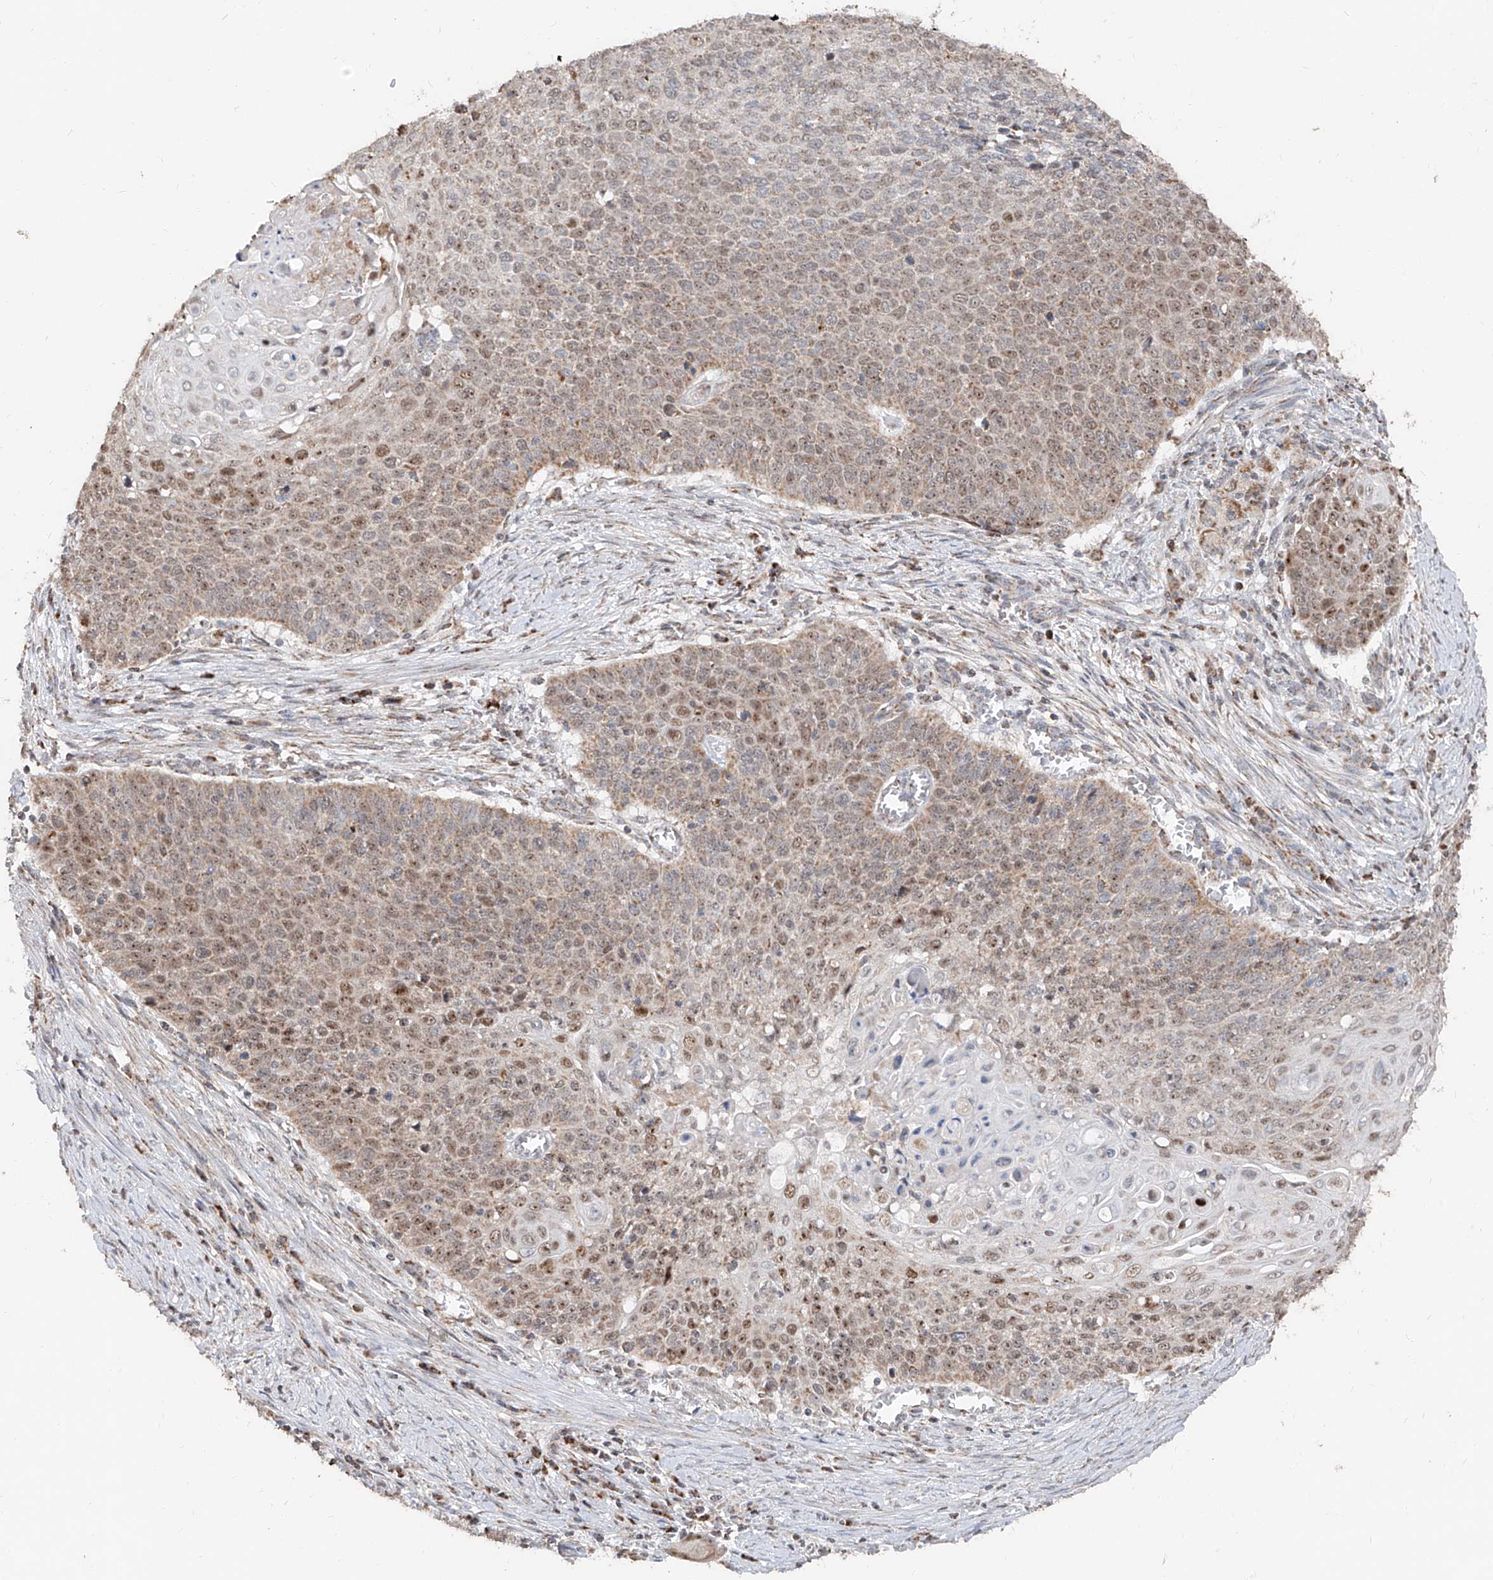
{"staining": {"intensity": "weak", "quantity": ">75%", "location": "cytoplasmic/membranous,nuclear"}, "tissue": "cervical cancer", "cell_type": "Tumor cells", "image_type": "cancer", "snomed": [{"axis": "morphology", "description": "Squamous cell carcinoma, NOS"}, {"axis": "topography", "description": "Cervix"}], "caption": "The immunohistochemical stain shows weak cytoplasmic/membranous and nuclear staining in tumor cells of cervical cancer (squamous cell carcinoma) tissue. (DAB (3,3'-diaminobenzidine) IHC, brown staining for protein, blue staining for nuclei).", "gene": "NDUFB3", "patient": {"sex": "female", "age": 39}}